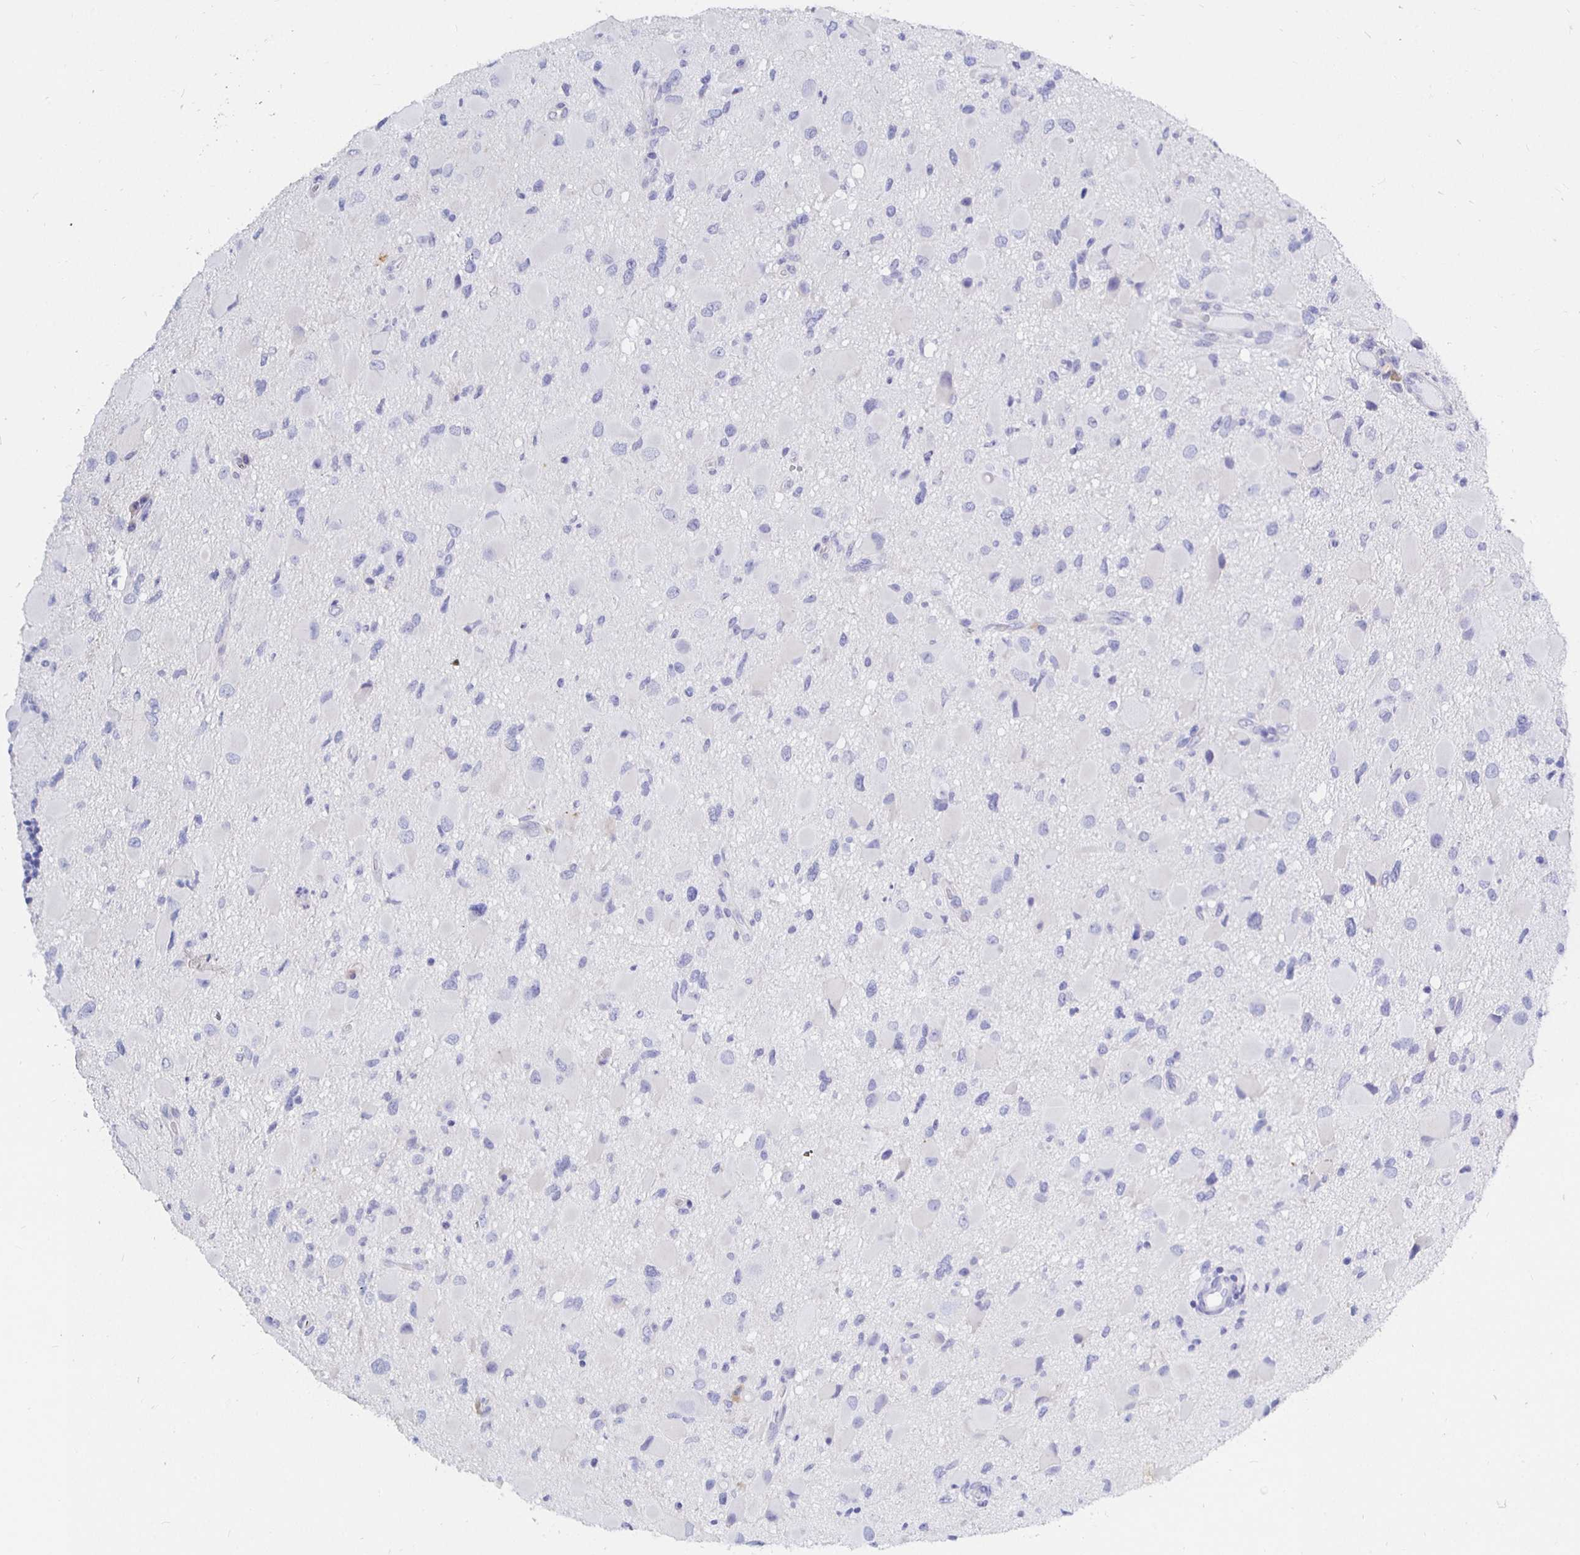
{"staining": {"intensity": "negative", "quantity": "none", "location": "none"}, "tissue": "glioma", "cell_type": "Tumor cells", "image_type": "cancer", "snomed": [{"axis": "morphology", "description": "Glioma, malignant, Low grade"}, {"axis": "topography", "description": "Brain"}], "caption": "Malignant glioma (low-grade) was stained to show a protein in brown. There is no significant staining in tumor cells. (DAB immunohistochemistry (IHC) with hematoxylin counter stain).", "gene": "UMOD", "patient": {"sex": "female", "age": 32}}